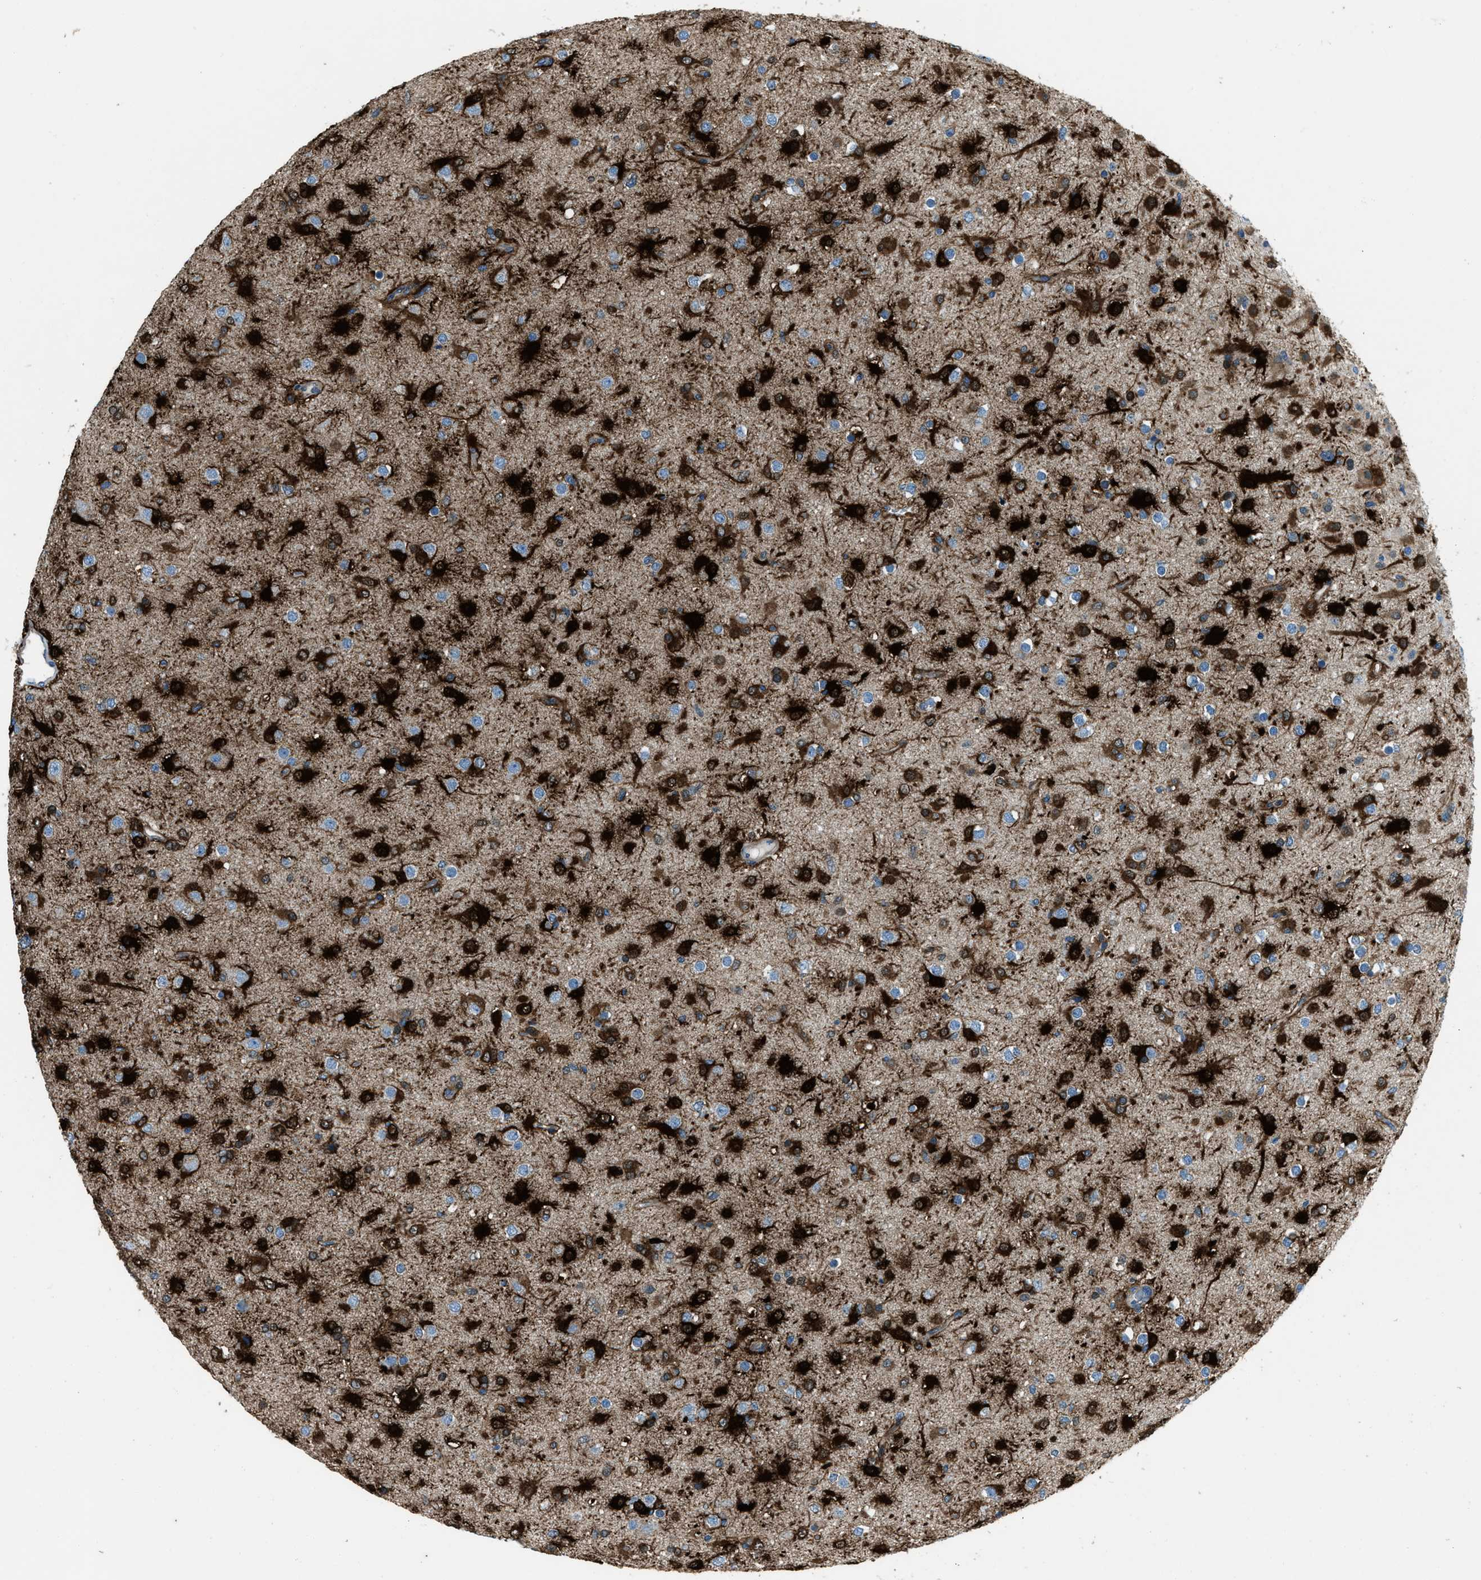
{"staining": {"intensity": "strong", "quantity": ">75%", "location": "cytoplasmic/membranous"}, "tissue": "glioma", "cell_type": "Tumor cells", "image_type": "cancer", "snomed": [{"axis": "morphology", "description": "Glioma, malignant, Low grade"}, {"axis": "topography", "description": "Brain"}], "caption": "This micrograph demonstrates immunohistochemistry staining of human malignant low-grade glioma, with high strong cytoplasmic/membranous staining in approximately >75% of tumor cells.", "gene": "SVIL", "patient": {"sex": "male", "age": 65}}